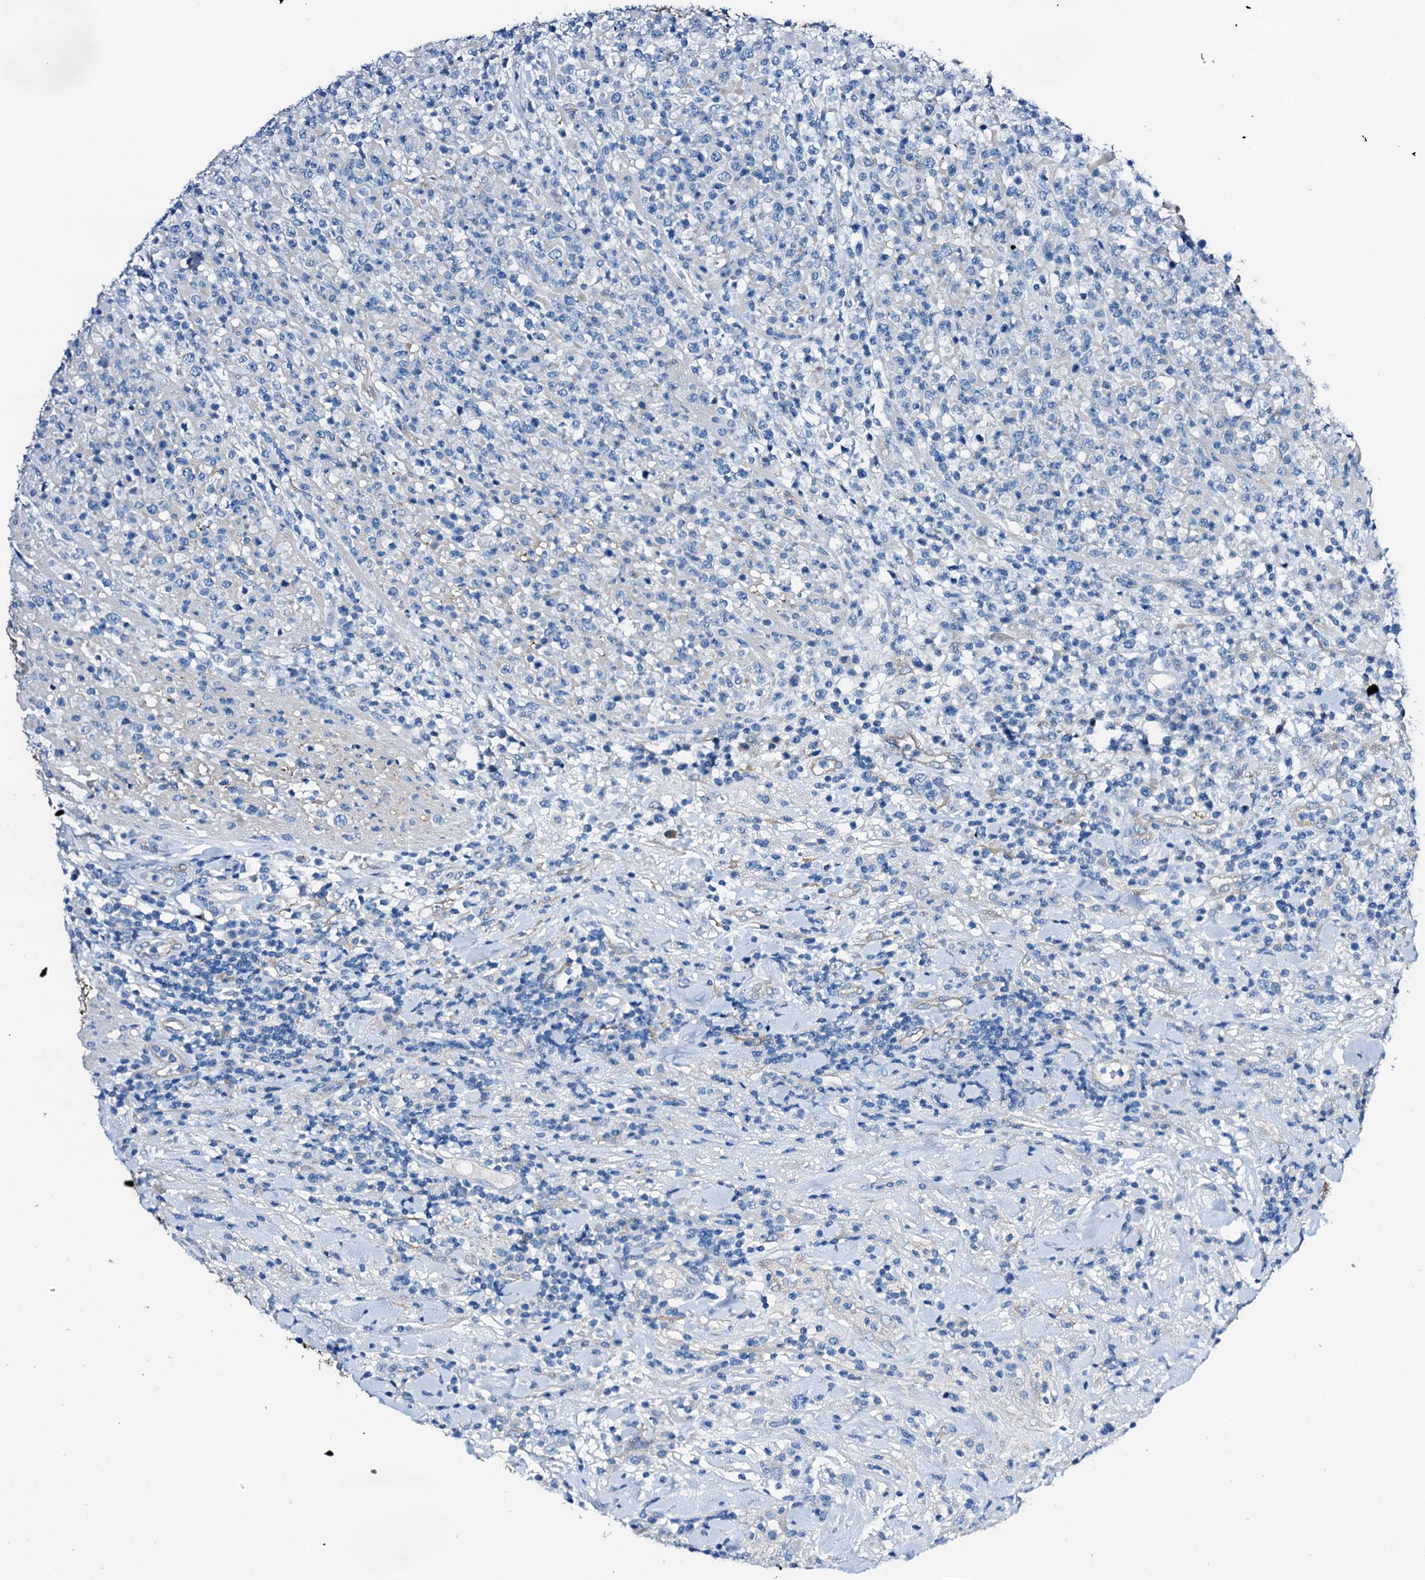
{"staining": {"intensity": "negative", "quantity": "none", "location": "none"}, "tissue": "lymphoma", "cell_type": "Tumor cells", "image_type": "cancer", "snomed": [{"axis": "morphology", "description": "Malignant lymphoma, non-Hodgkin's type, High grade"}, {"axis": "topography", "description": "Colon"}], "caption": "High power microscopy micrograph of an IHC photomicrograph of lymphoma, revealing no significant staining in tumor cells.", "gene": "C1QTNF4", "patient": {"sex": "female", "age": 53}}